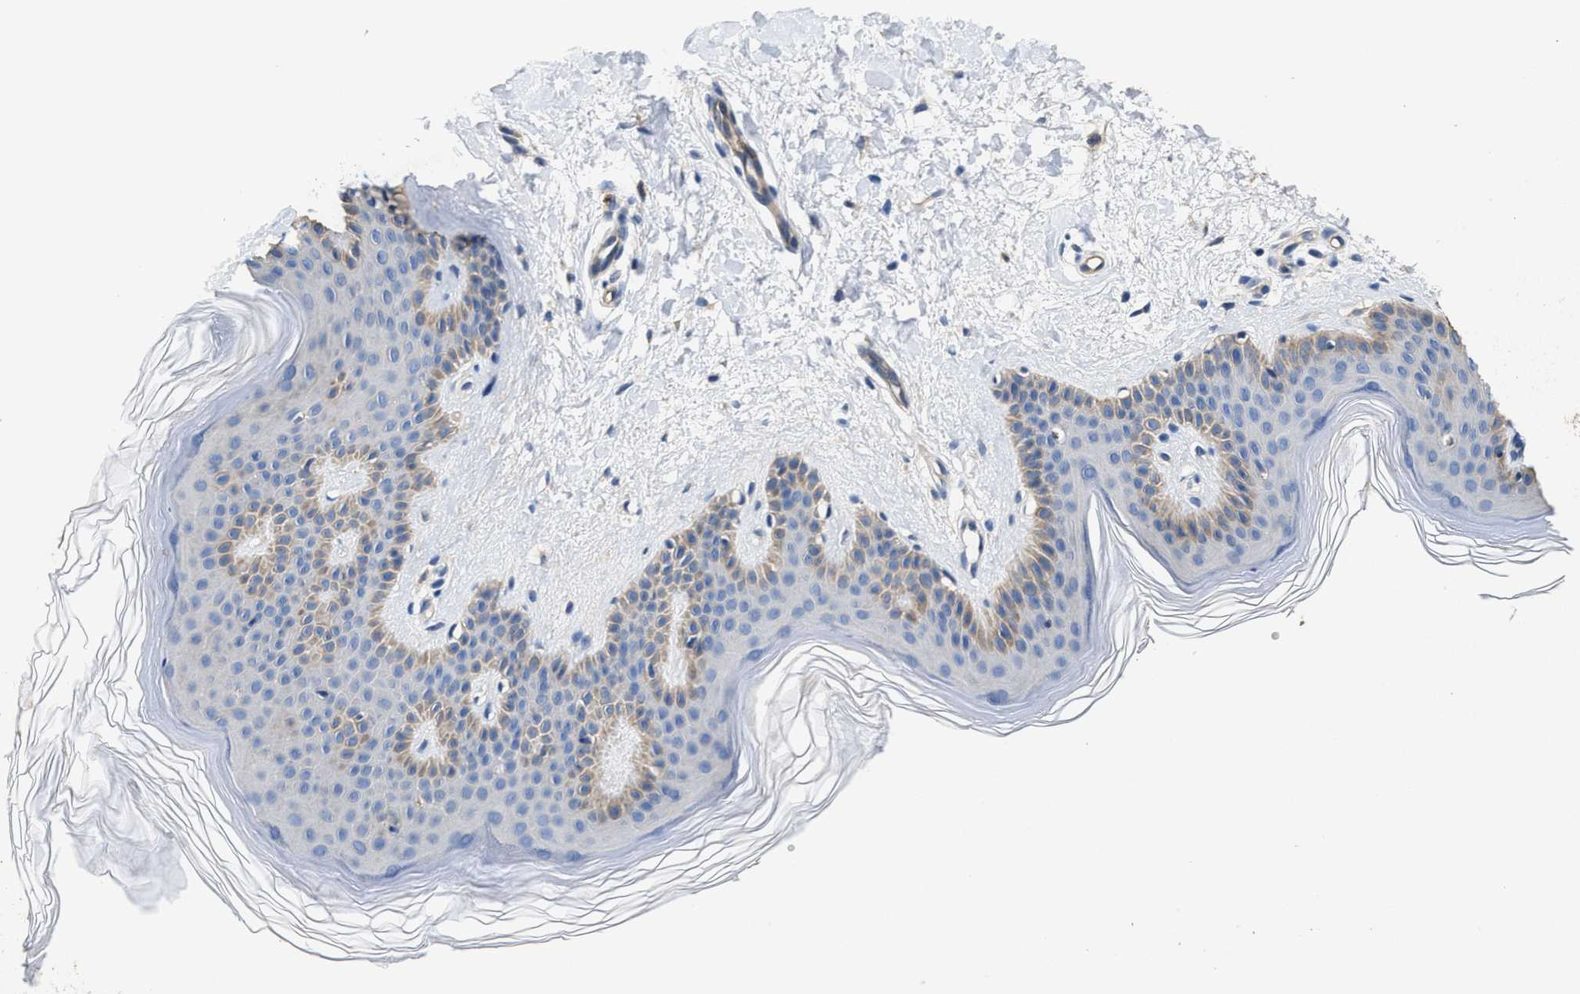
{"staining": {"intensity": "weak", "quantity": "25%-75%", "location": "cytoplasmic/membranous"}, "tissue": "skin", "cell_type": "Fibroblasts", "image_type": "normal", "snomed": [{"axis": "morphology", "description": "Normal tissue, NOS"}, {"axis": "morphology", "description": "Malignant melanoma, Metastatic site"}, {"axis": "topography", "description": "Skin"}], "caption": "Brown immunohistochemical staining in benign skin displays weak cytoplasmic/membranous positivity in about 25%-75% of fibroblasts.", "gene": "PEG10", "patient": {"sex": "male", "age": 41}}